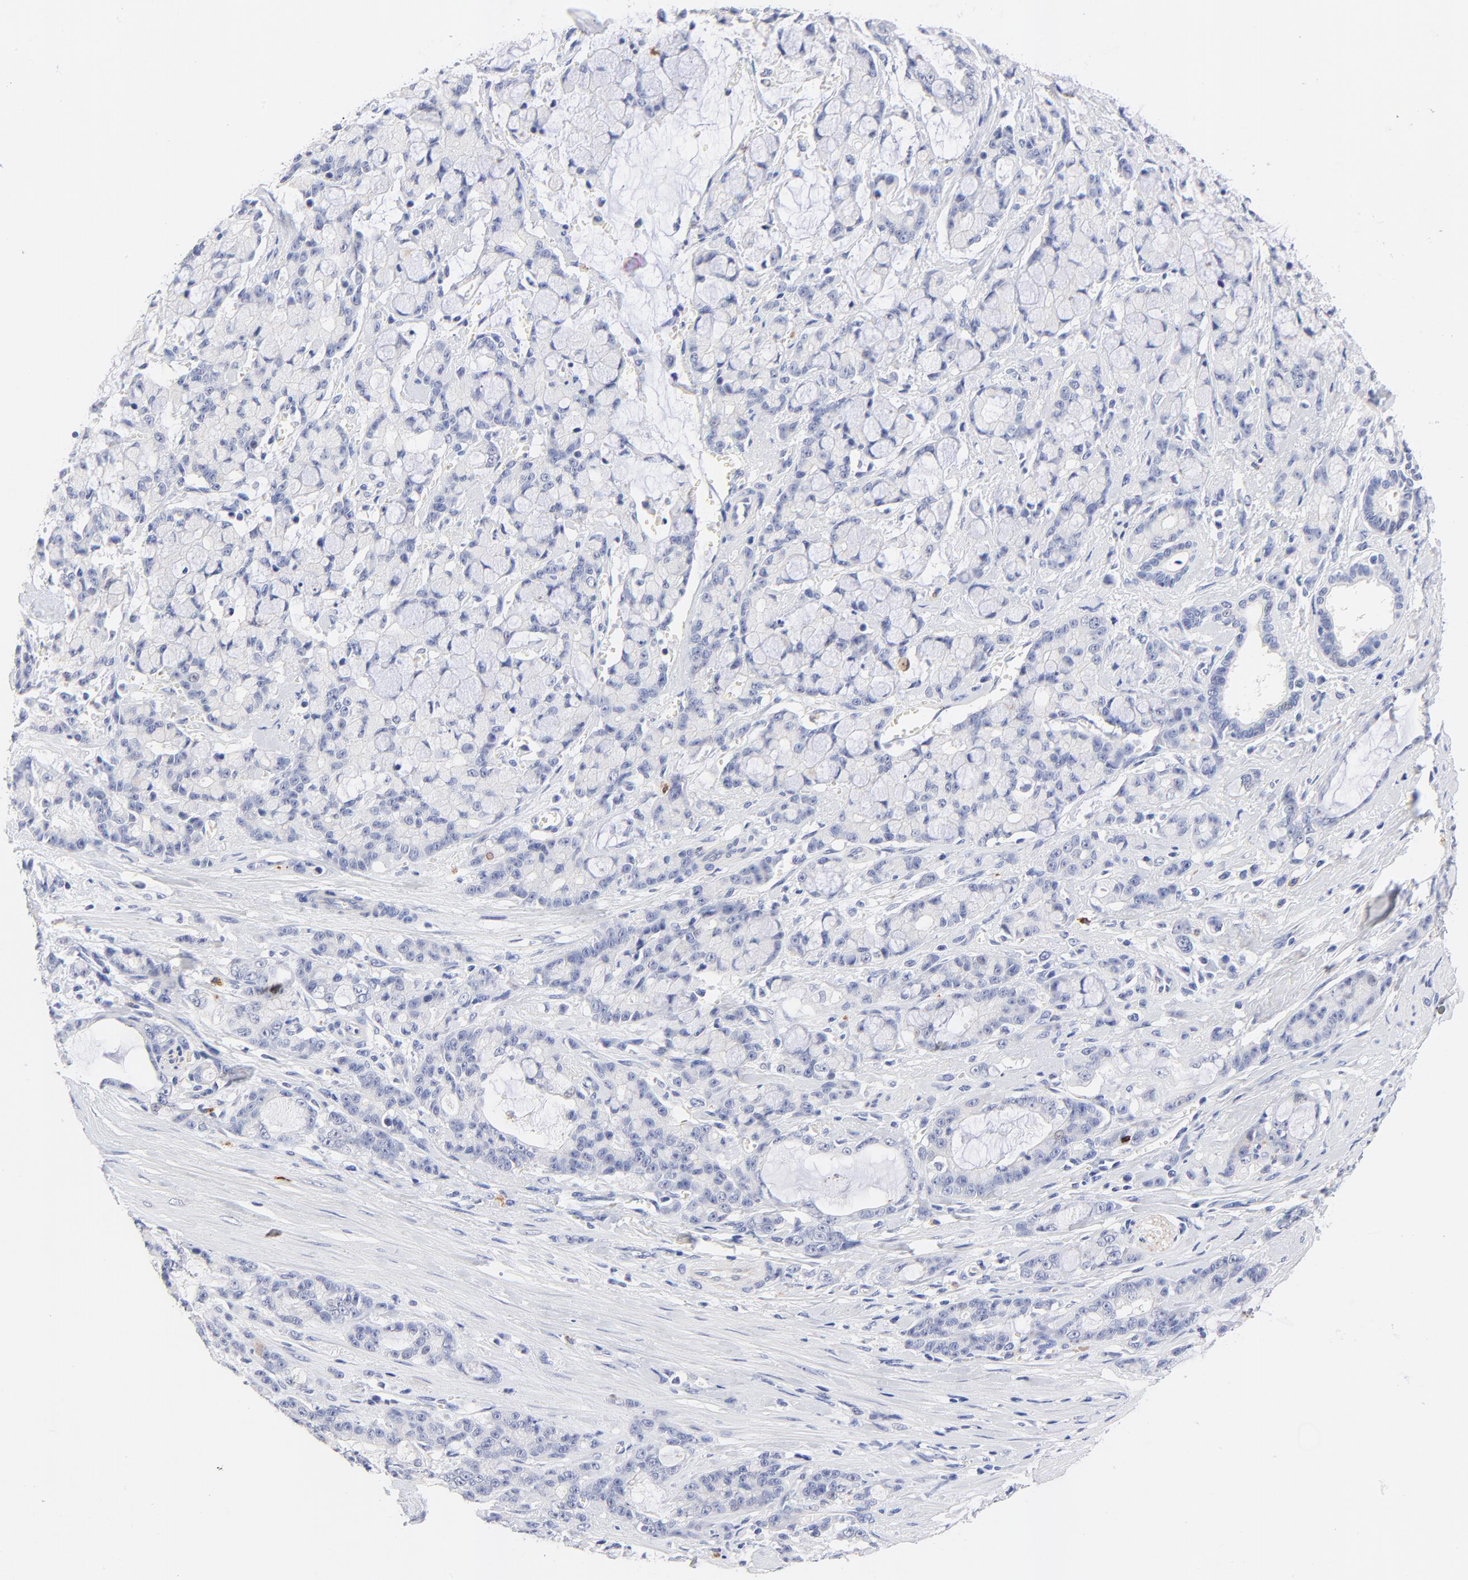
{"staining": {"intensity": "negative", "quantity": "none", "location": "none"}, "tissue": "pancreatic cancer", "cell_type": "Tumor cells", "image_type": "cancer", "snomed": [{"axis": "morphology", "description": "Adenocarcinoma, NOS"}, {"axis": "topography", "description": "Pancreas"}], "caption": "Histopathology image shows no protein positivity in tumor cells of pancreatic cancer (adenocarcinoma) tissue.", "gene": "FAM117B", "patient": {"sex": "female", "age": 73}}